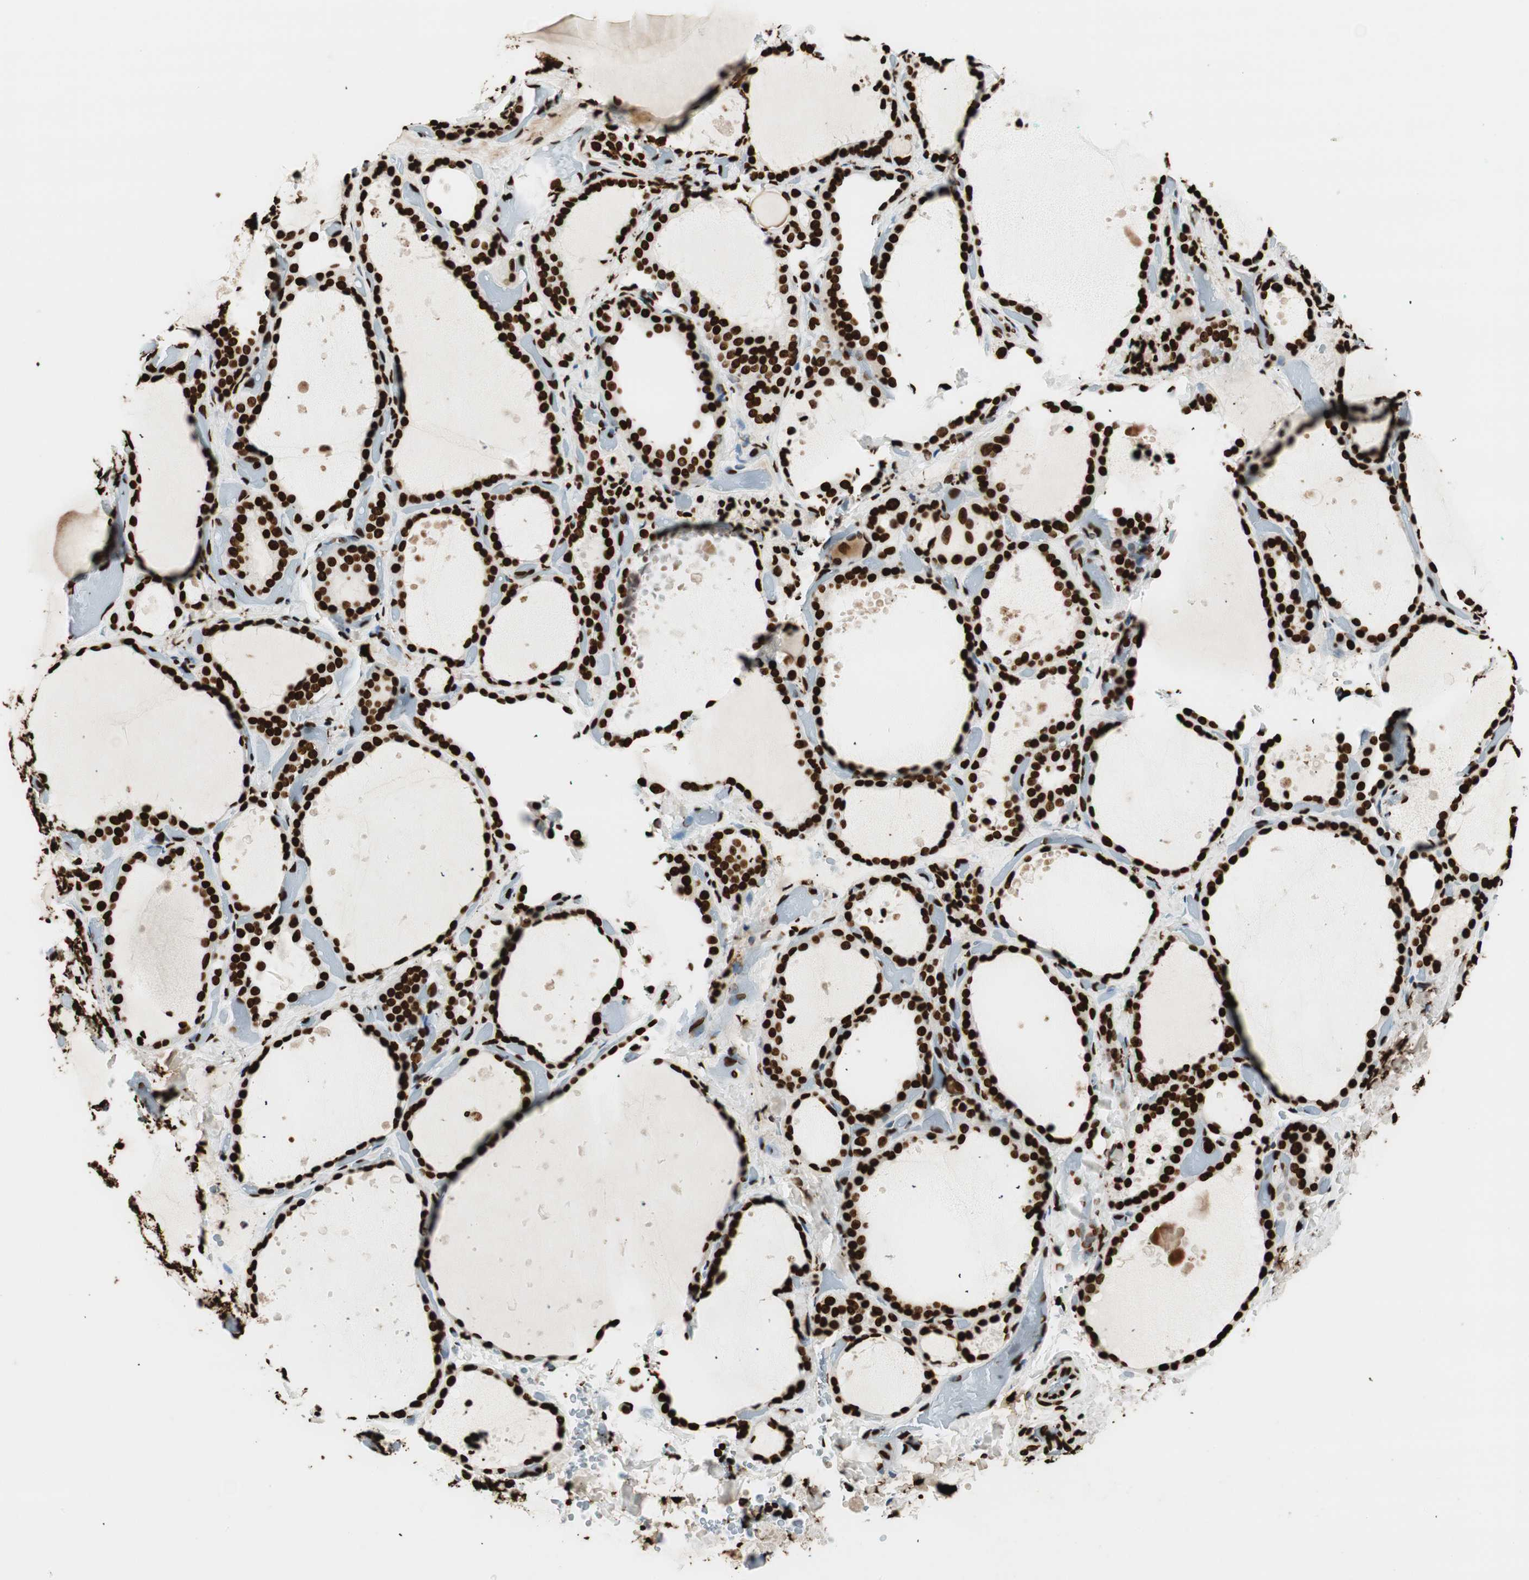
{"staining": {"intensity": "strong", "quantity": ">75%", "location": "nuclear"}, "tissue": "thyroid gland", "cell_type": "Glandular cells", "image_type": "normal", "snomed": [{"axis": "morphology", "description": "Normal tissue, NOS"}, {"axis": "topography", "description": "Thyroid gland"}], "caption": "Immunohistochemical staining of benign thyroid gland displays >75% levels of strong nuclear protein expression in about >75% of glandular cells.", "gene": "GLI2", "patient": {"sex": "female", "age": 44}}